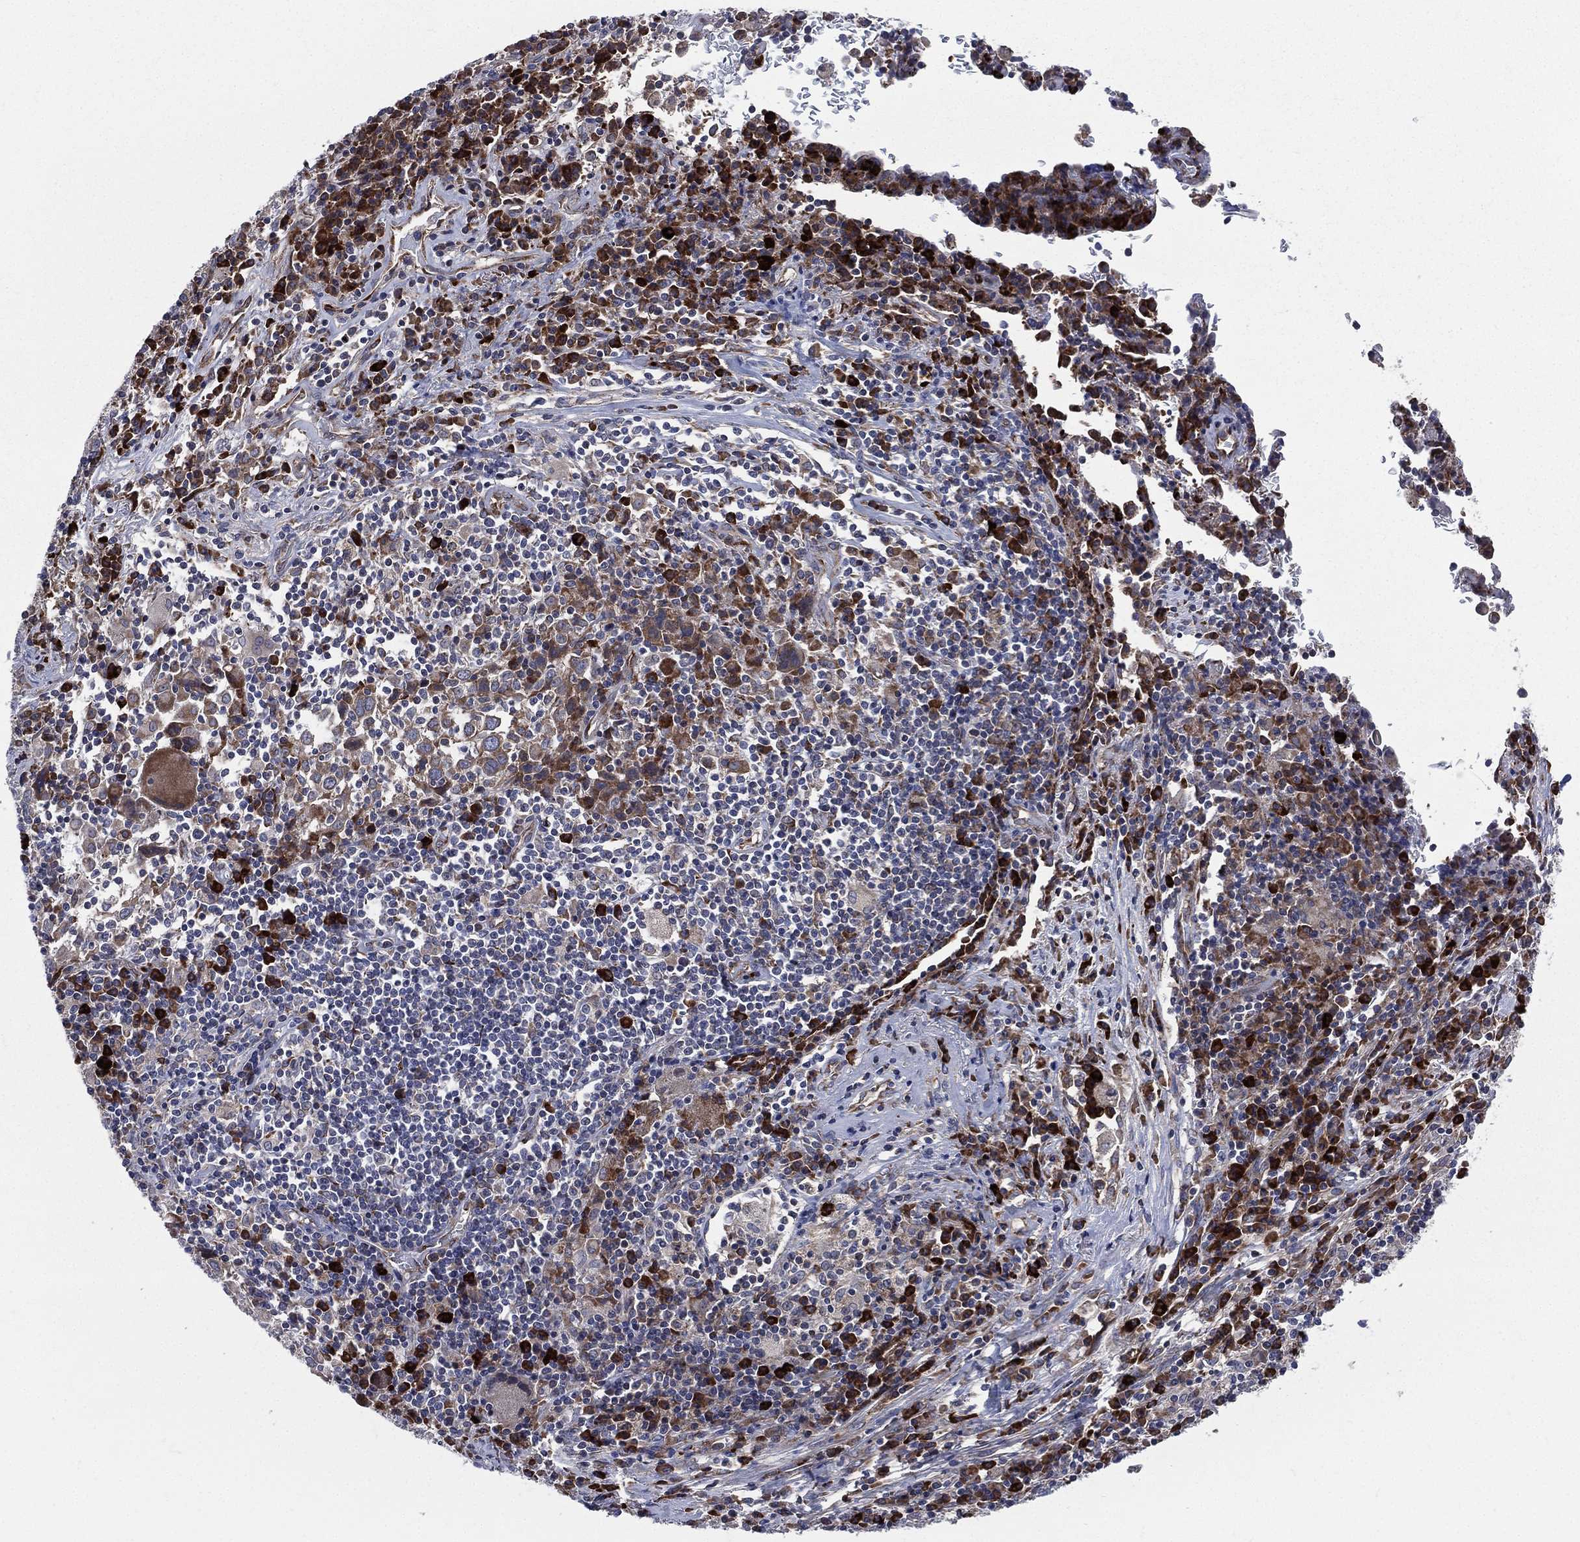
{"staining": {"intensity": "moderate", "quantity": "<25%", "location": "cytoplasmic/membranous"}, "tissue": "lung cancer", "cell_type": "Tumor cells", "image_type": "cancer", "snomed": [{"axis": "morphology", "description": "Squamous cell carcinoma, NOS"}, {"axis": "topography", "description": "Lung"}], "caption": "Lung cancer (squamous cell carcinoma) stained with a protein marker shows moderate staining in tumor cells.", "gene": "CCDC159", "patient": {"sex": "male", "age": 57}}